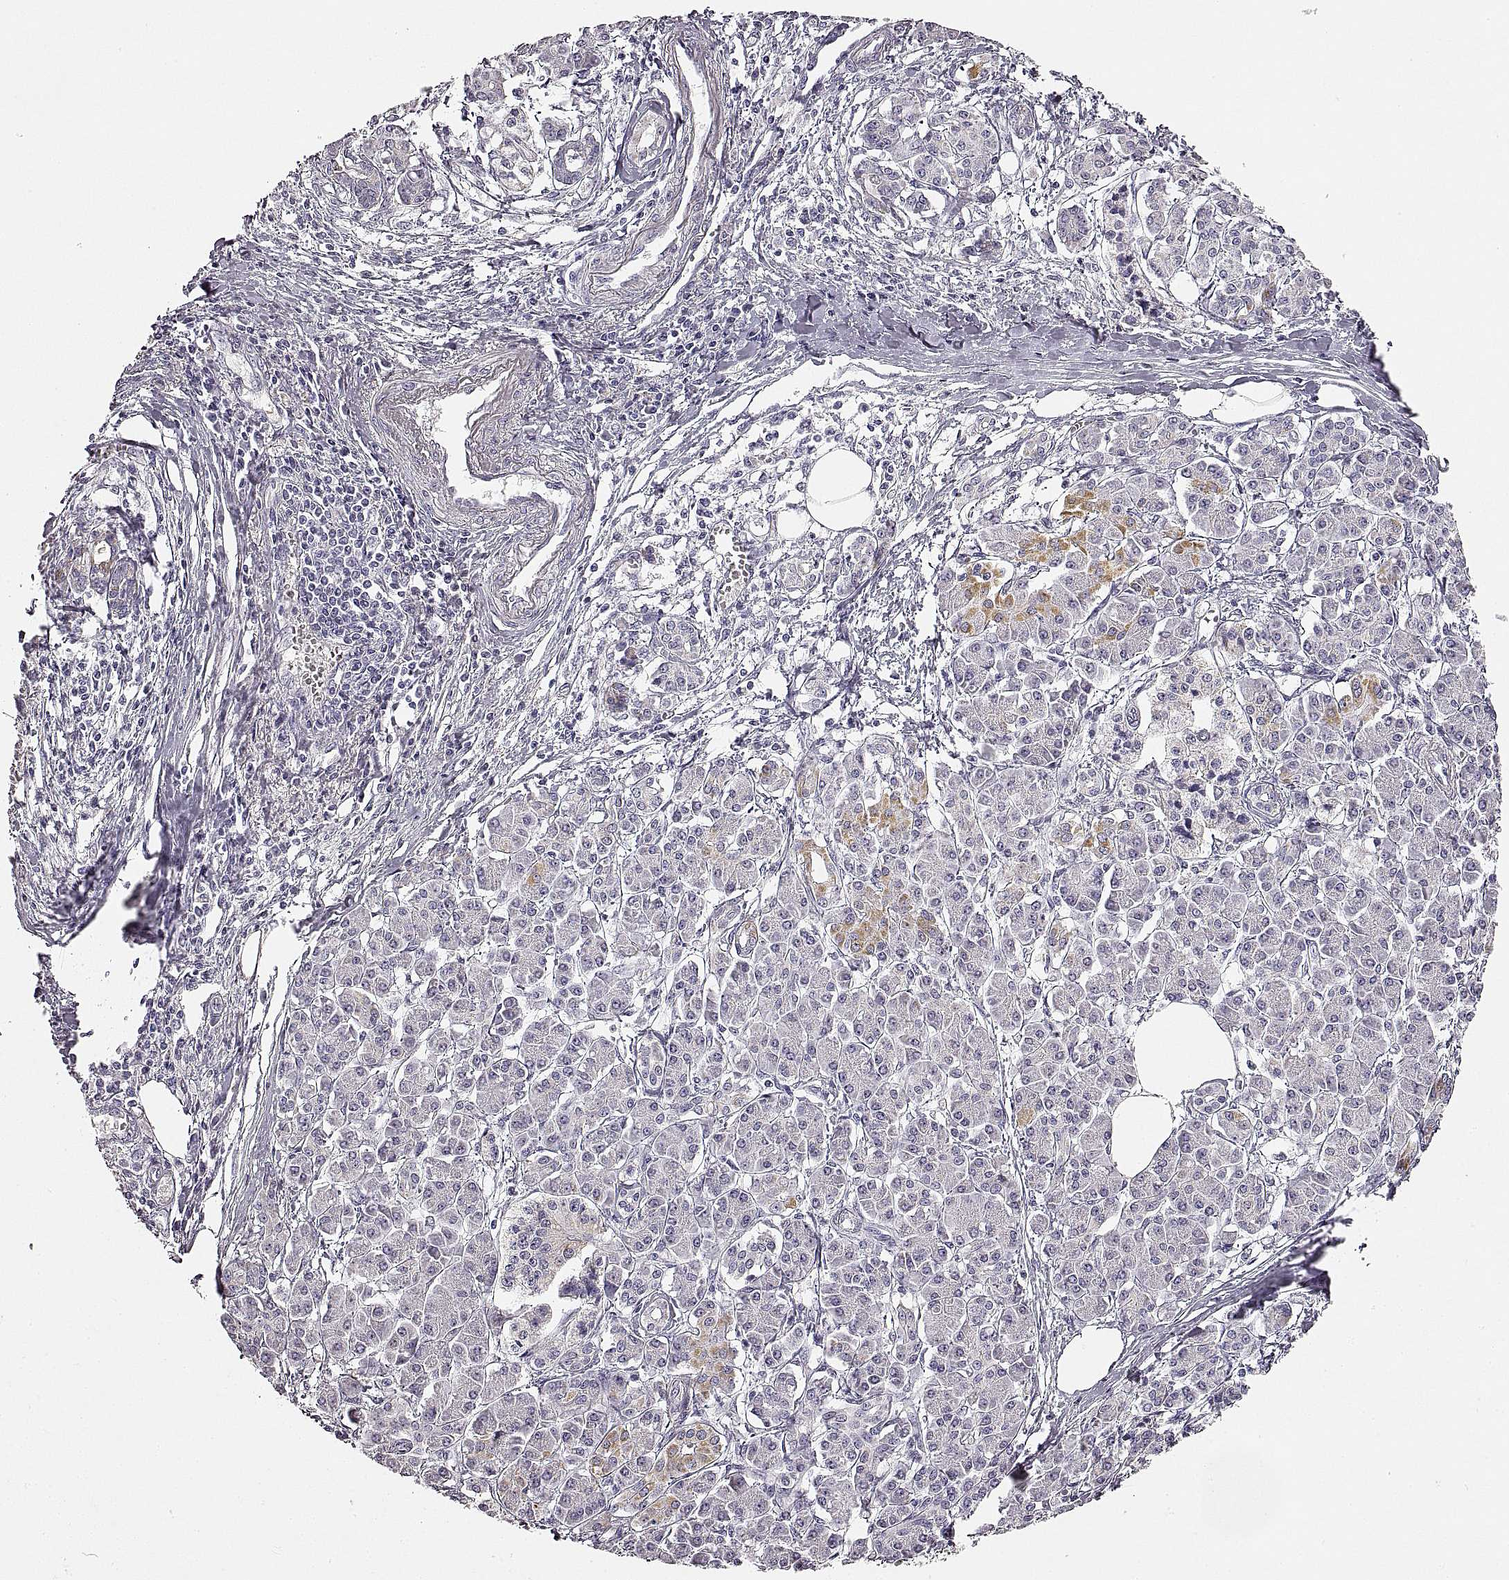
{"staining": {"intensity": "negative", "quantity": "none", "location": "none"}, "tissue": "pancreatic cancer", "cell_type": "Tumor cells", "image_type": "cancer", "snomed": [{"axis": "morphology", "description": "Adenocarcinoma, NOS"}, {"axis": "topography", "description": "Pancreas"}], "caption": "Pancreatic cancer stained for a protein using immunohistochemistry (IHC) demonstrates no staining tumor cells.", "gene": "RDH13", "patient": {"sex": "female", "age": 68}}